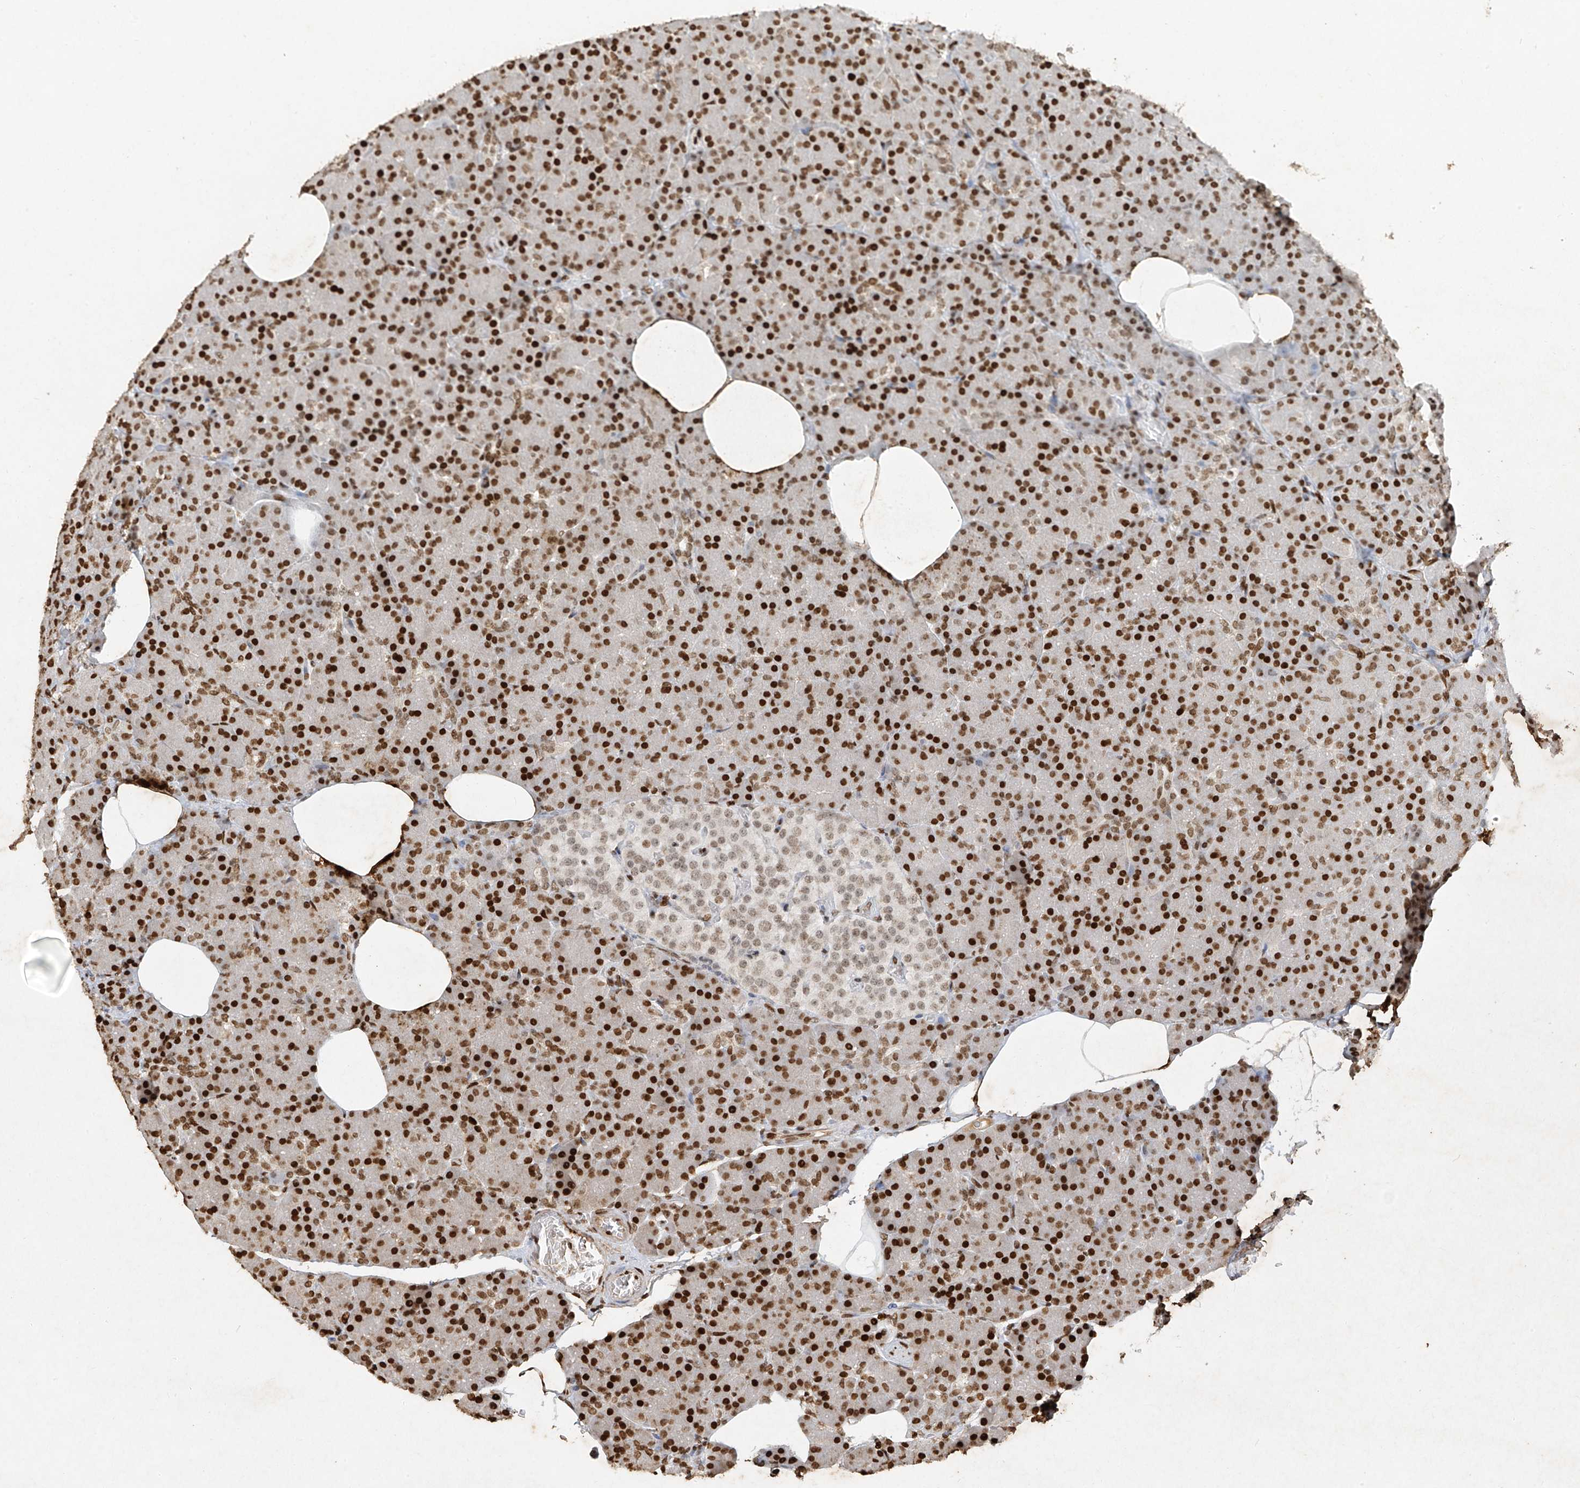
{"staining": {"intensity": "strong", "quantity": "25%-75%", "location": "nuclear"}, "tissue": "pancreas", "cell_type": "Exocrine glandular cells", "image_type": "normal", "snomed": [{"axis": "morphology", "description": "Normal tissue, NOS"}, {"axis": "topography", "description": "Pancreas"}], "caption": "About 25%-75% of exocrine glandular cells in unremarkable human pancreas display strong nuclear protein positivity as visualized by brown immunohistochemical staining.", "gene": "ATRIP", "patient": {"sex": "female", "age": 43}}